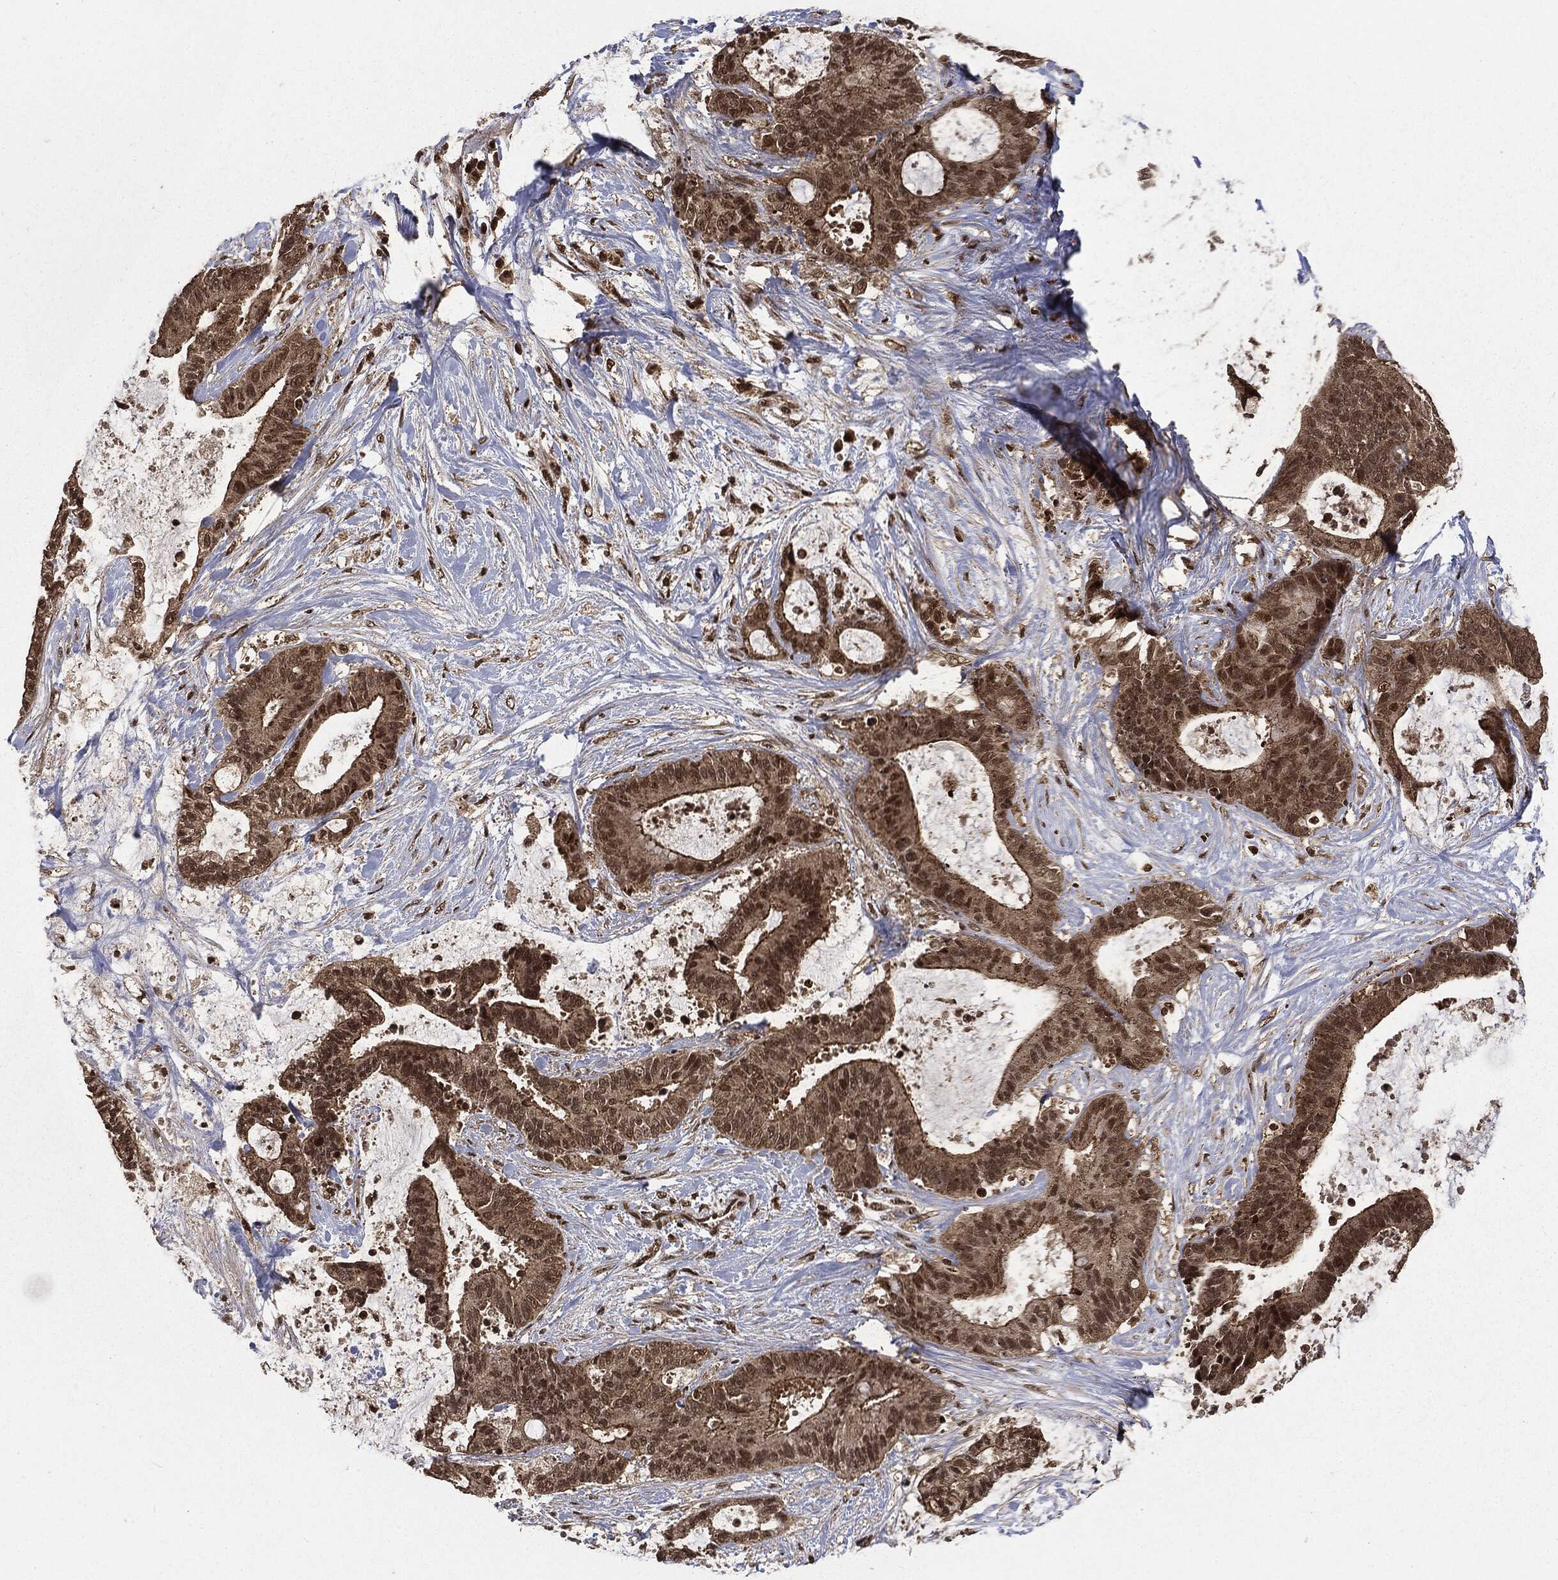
{"staining": {"intensity": "moderate", "quantity": ">75%", "location": "nuclear"}, "tissue": "liver cancer", "cell_type": "Tumor cells", "image_type": "cancer", "snomed": [{"axis": "morphology", "description": "Cholangiocarcinoma"}, {"axis": "topography", "description": "Liver"}], "caption": "High-magnification brightfield microscopy of liver cholangiocarcinoma stained with DAB (brown) and counterstained with hematoxylin (blue). tumor cells exhibit moderate nuclear staining is identified in approximately>75% of cells. (IHC, brightfield microscopy, high magnification).", "gene": "CTDP1", "patient": {"sex": "female", "age": 73}}